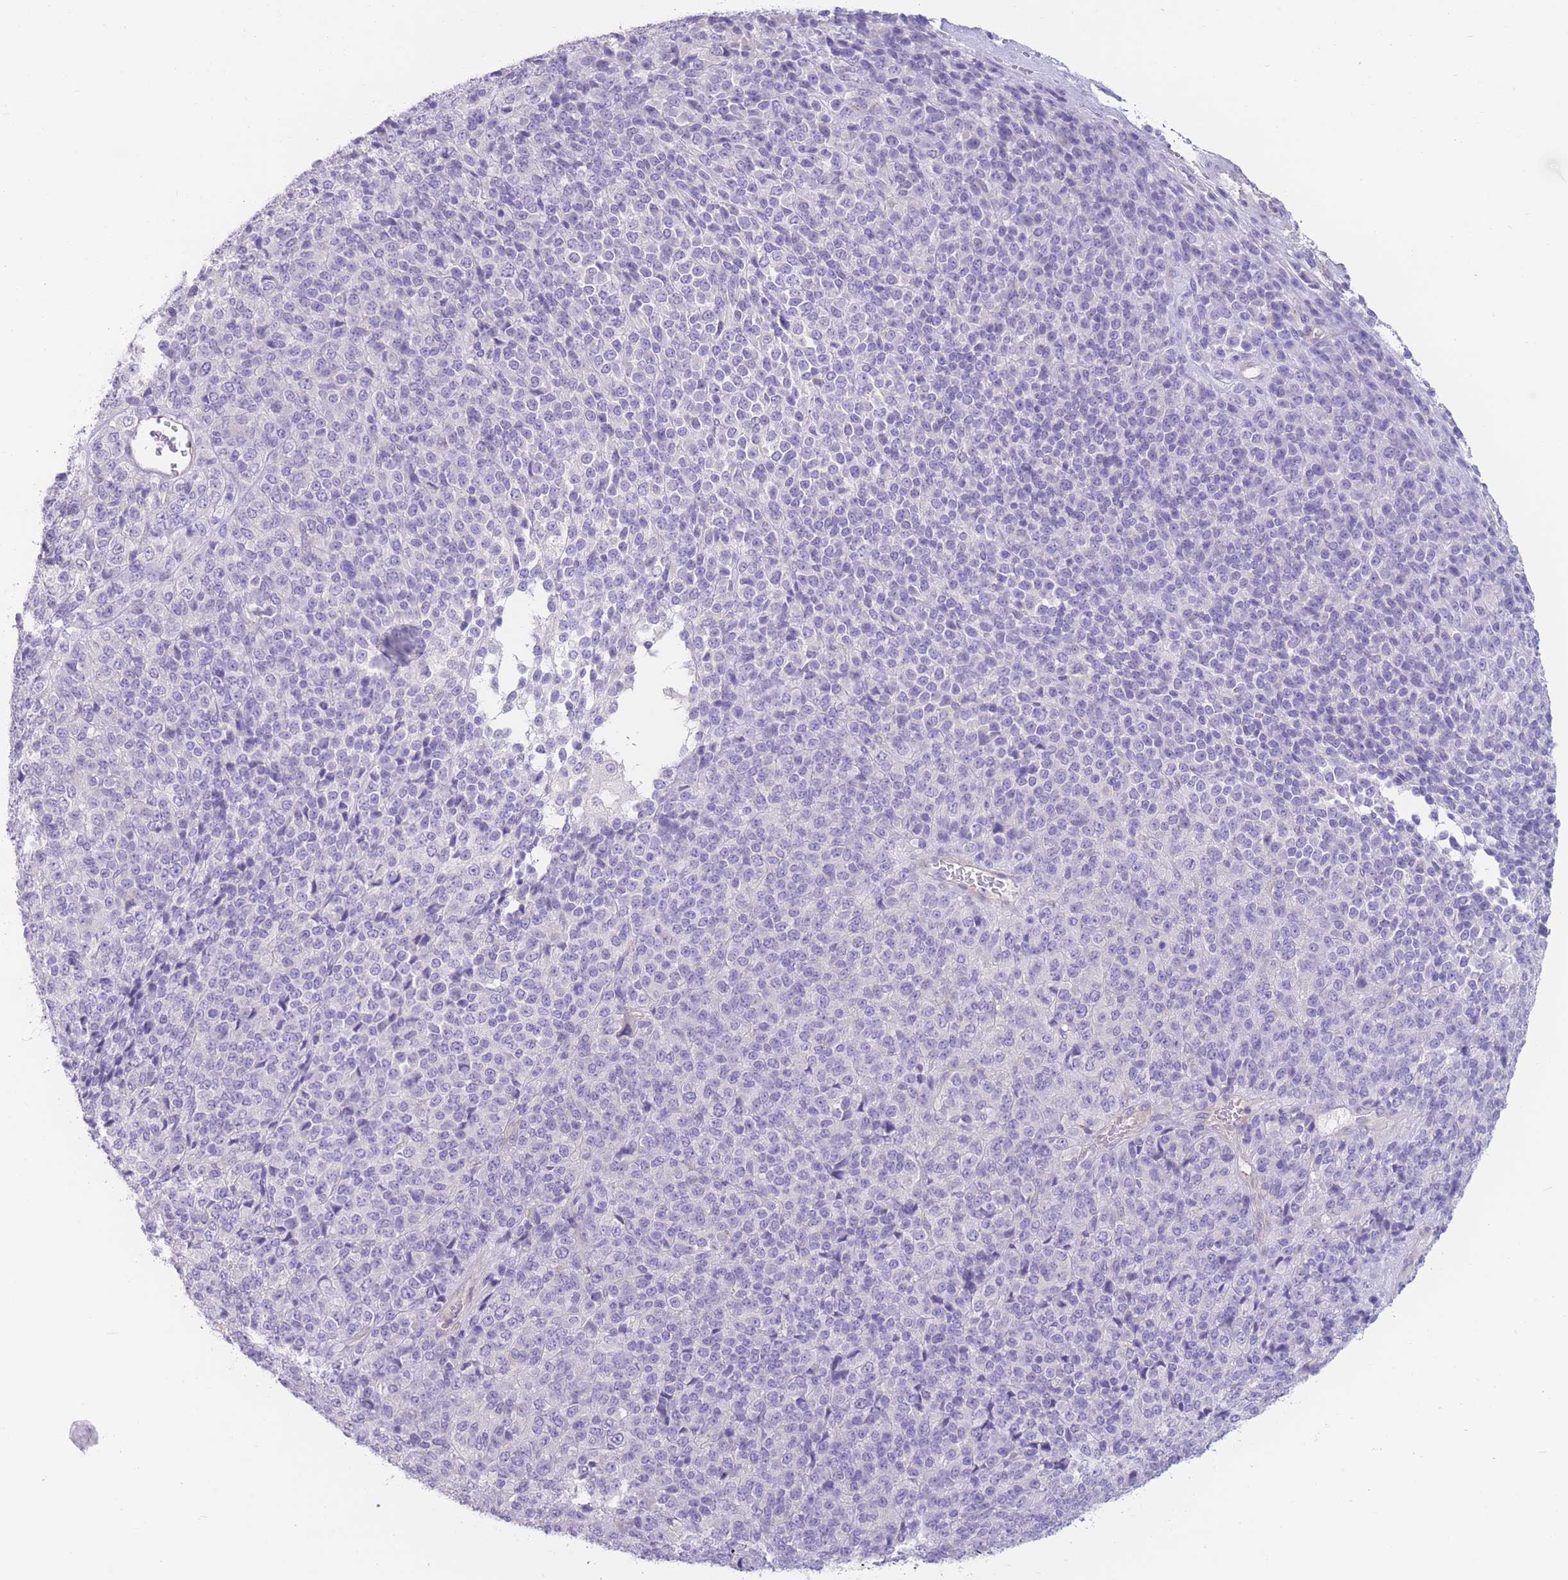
{"staining": {"intensity": "negative", "quantity": "none", "location": "none"}, "tissue": "melanoma", "cell_type": "Tumor cells", "image_type": "cancer", "snomed": [{"axis": "morphology", "description": "Malignant melanoma, Metastatic site"}, {"axis": "topography", "description": "Brain"}], "caption": "IHC micrograph of neoplastic tissue: human malignant melanoma (metastatic site) stained with DAB shows no significant protein positivity in tumor cells.", "gene": "BHLHA15", "patient": {"sex": "female", "age": 56}}